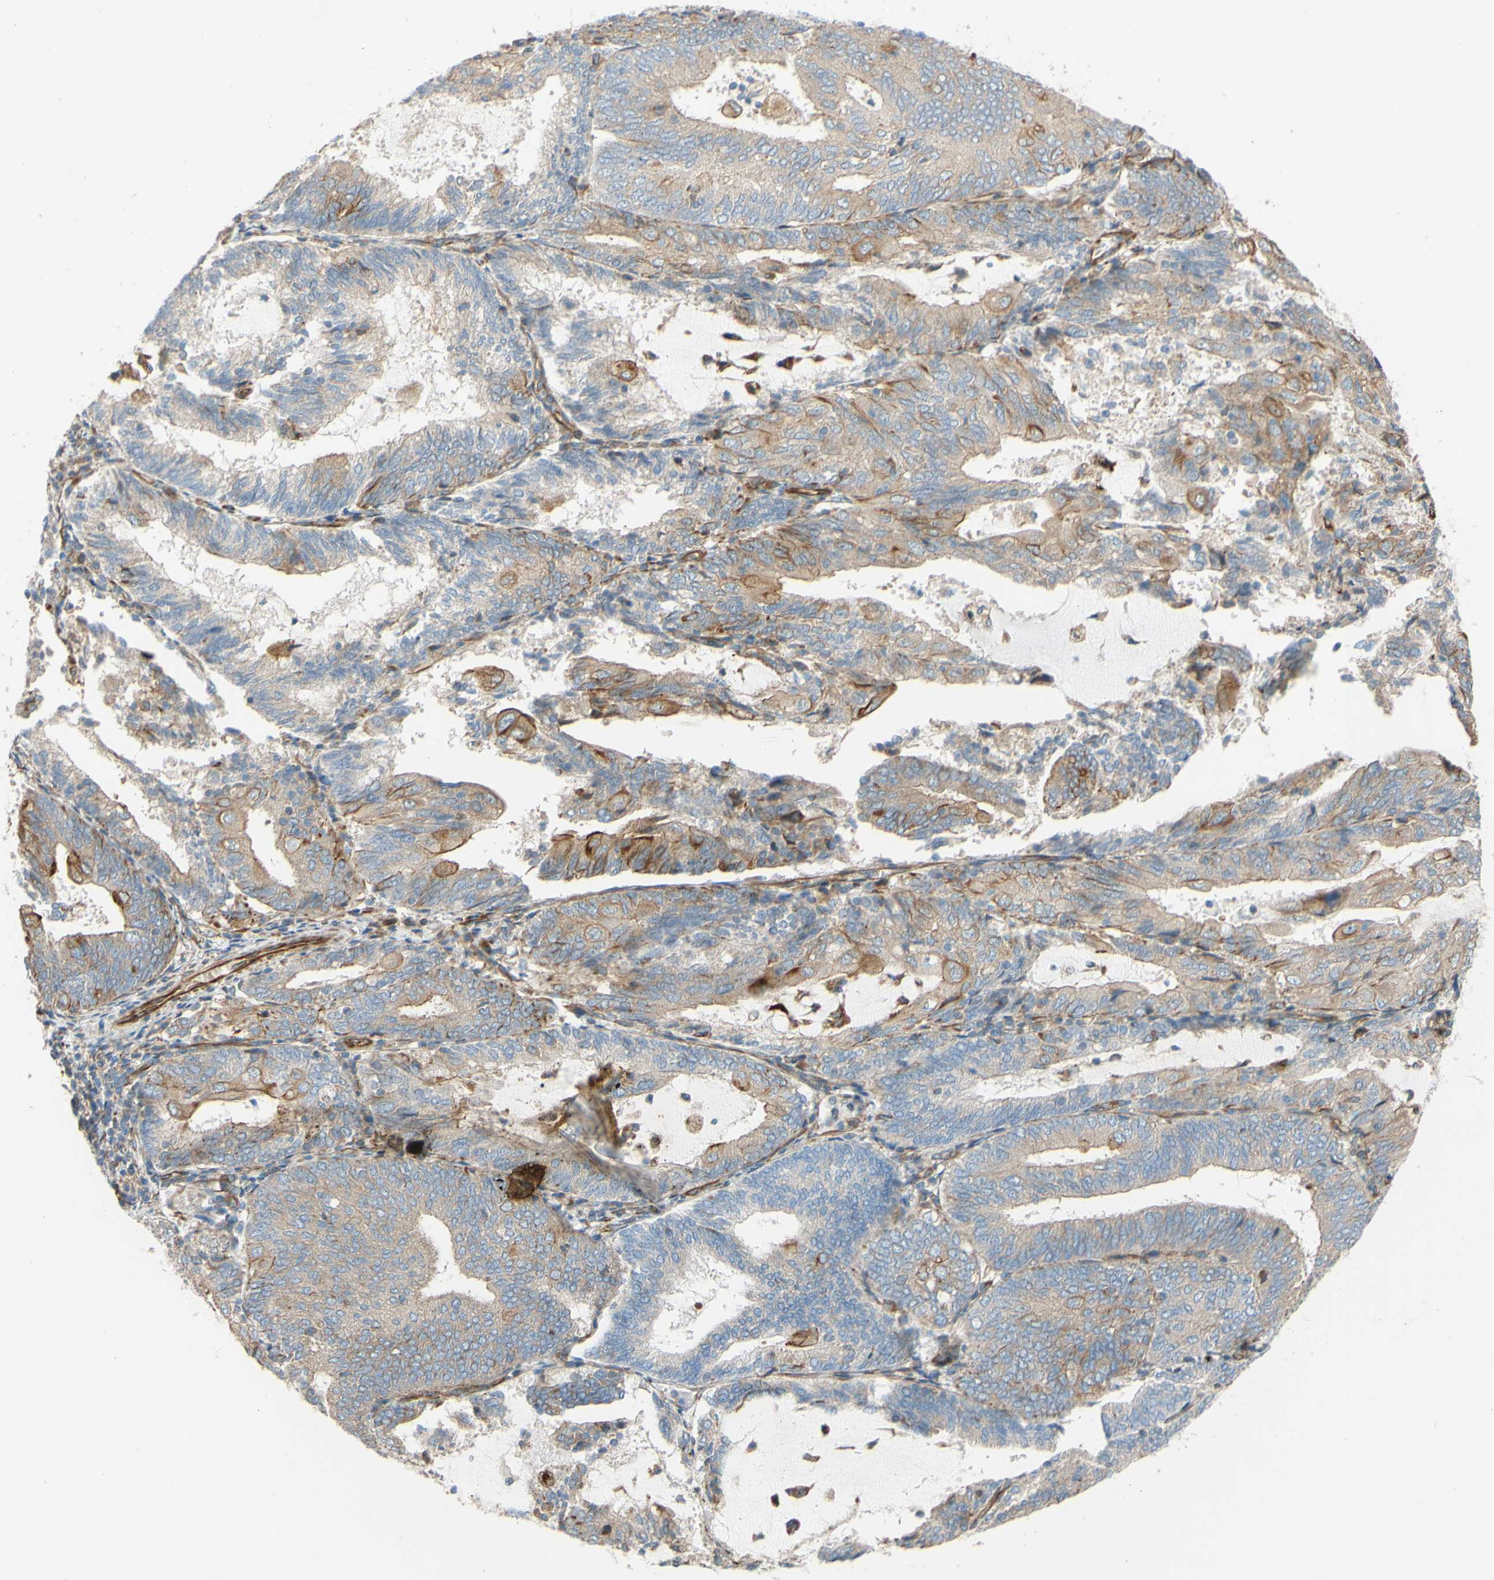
{"staining": {"intensity": "weak", "quantity": ">75%", "location": "cytoplasmic/membranous"}, "tissue": "endometrial cancer", "cell_type": "Tumor cells", "image_type": "cancer", "snomed": [{"axis": "morphology", "description": "Adenocarcinoma, NOS"}, {"axis": "topography", "description": "Endometrium"}], "caption": "IHC of human adenocarcinoma (endometrial) displays low levels of weak cytoplasmic/membranous staining in about >75% of tumor cells.", "gene": "C1orf43", "patient": {"sex": "female", "age": 81}}